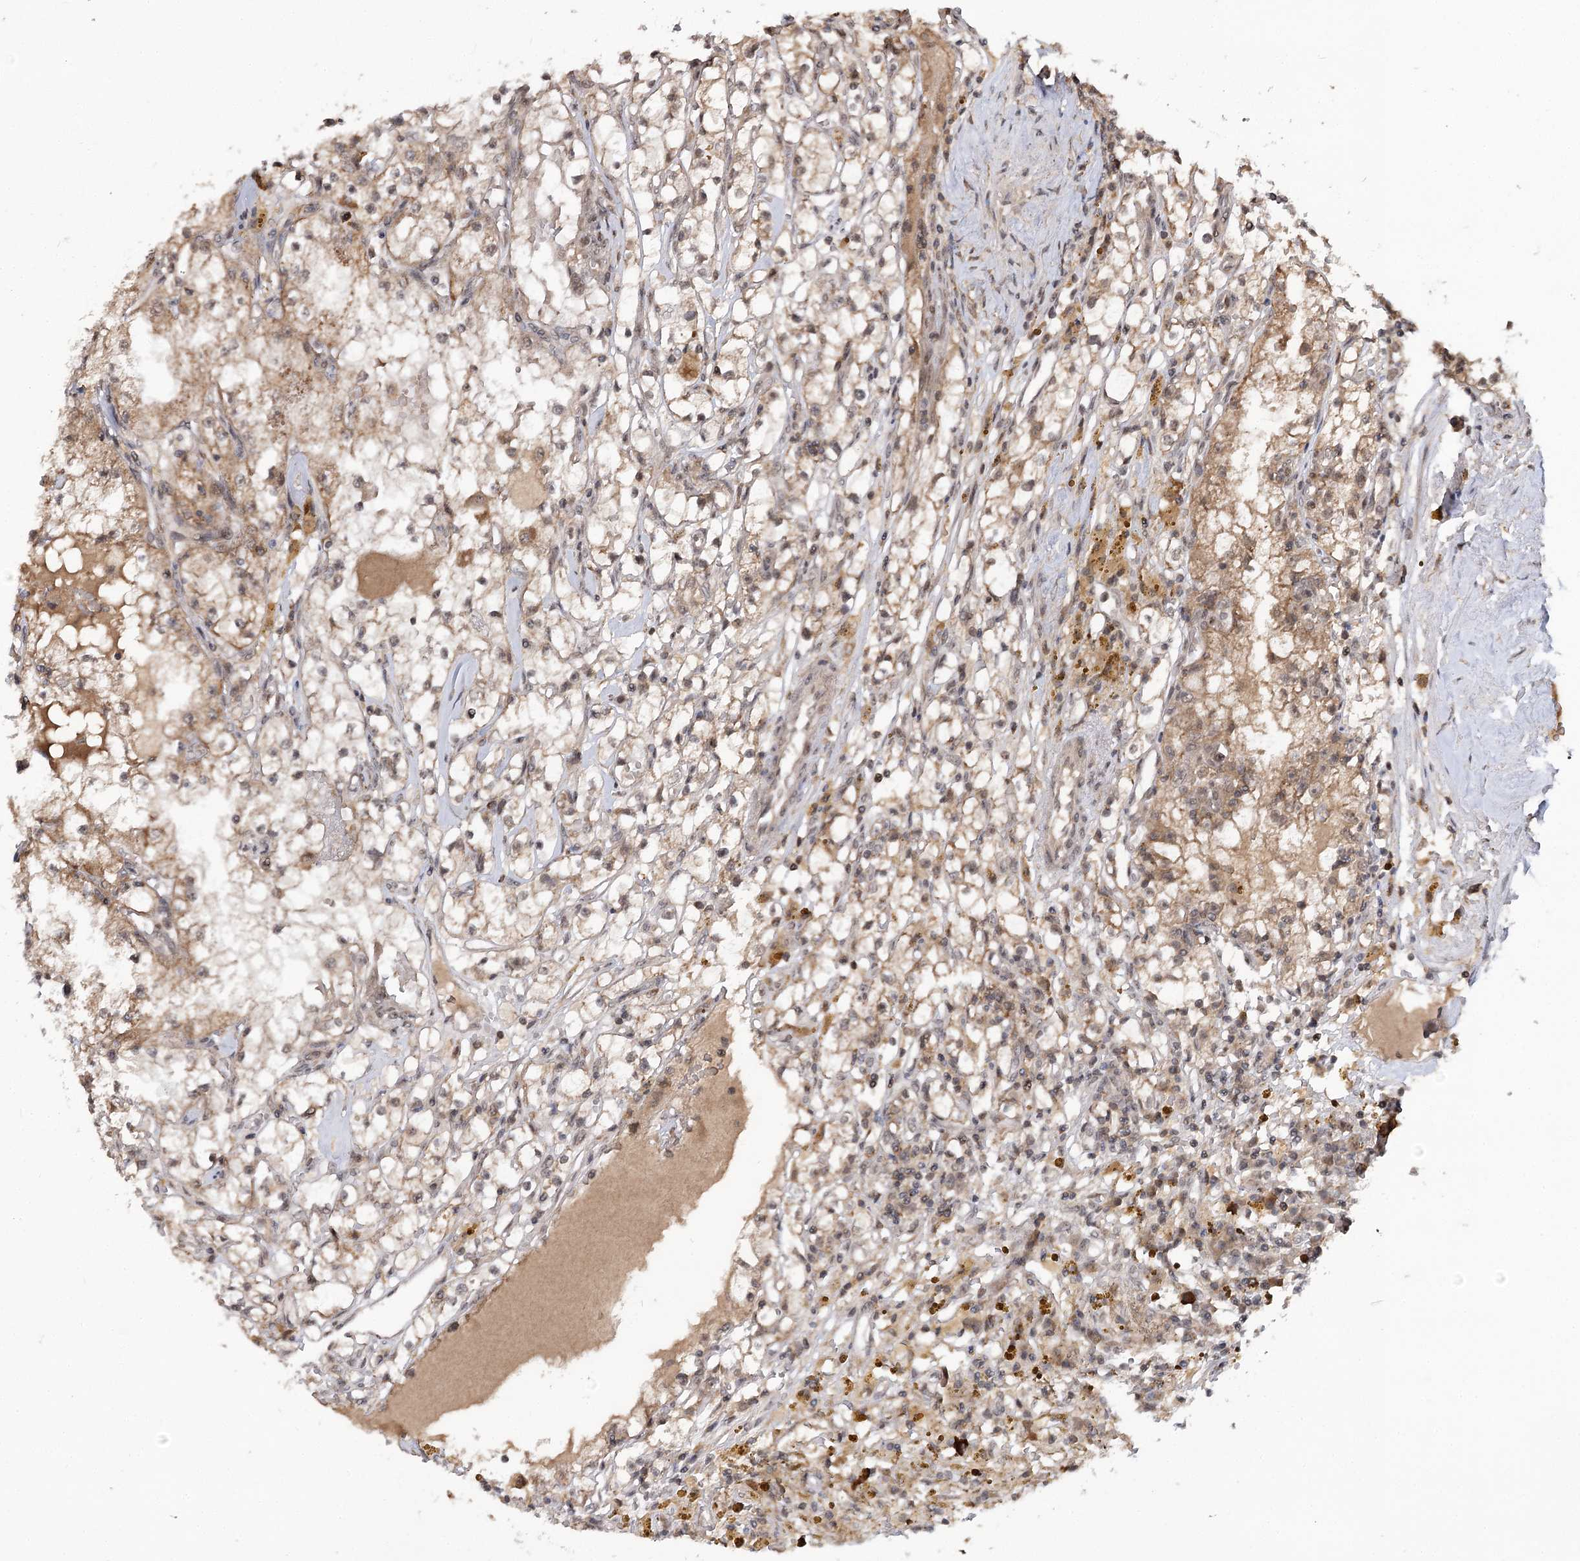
{"staining": {"intensity": "moderate", "quantity": ">75%", "location": "cytoplasmic/membranous,nuclear"}, "tissue": "renal cancer", "cell_type": "Tumor cells", "image_type": "cancer", "snomed": [{"axis": "morphology", "description": "Adenocarcinoma, NOS"}, {"axis": "topography", "description": "Kidney"}], "caption": "Immunohistochemical staining of renal adenocarcinoma displays medium levels of moderate cytoplasmic/membranous and nuclear positivity in about >75% of tumor cells. Nuclei are stained in blue.", "gene": "FAM53B", "patient": {"sex": "male", "age": 56}}